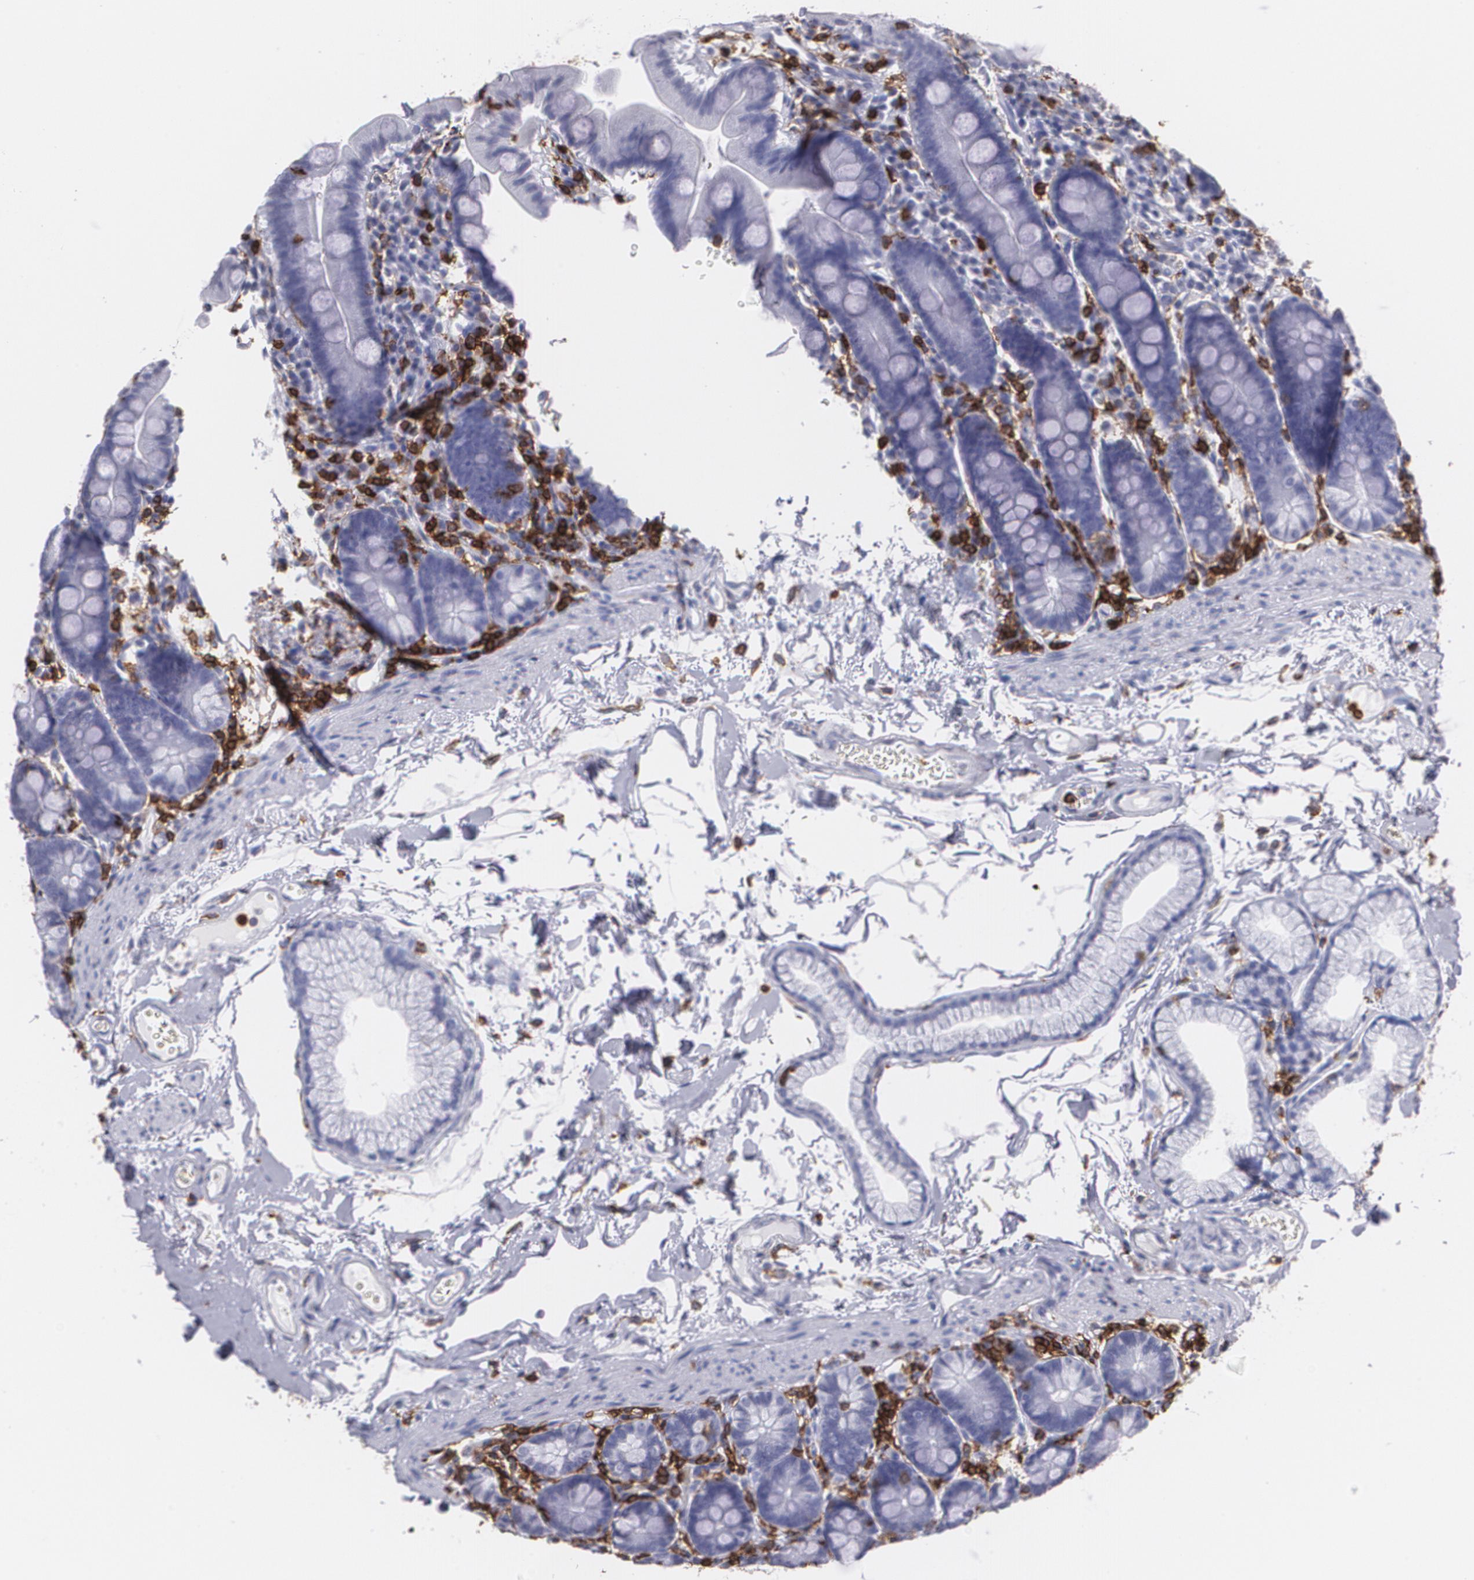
{"staining": {"intensity": "negative", "quantity": "none", "location": "none"}, "tissue": "duodenum", "cell_type": "Glandular cells", "image_type": "normal", "snomed": [{"axis": "morphology", "description": "Normal tissue, NOS"}, {"axis": "topography", "description": "Duodenum"}], "caption": "This is an IHC photomicrograph of benign human duodenum. There is no staining in glandular cells.", "gene": "PTPRC", "patient": {"sex": "male", "age": 50}}